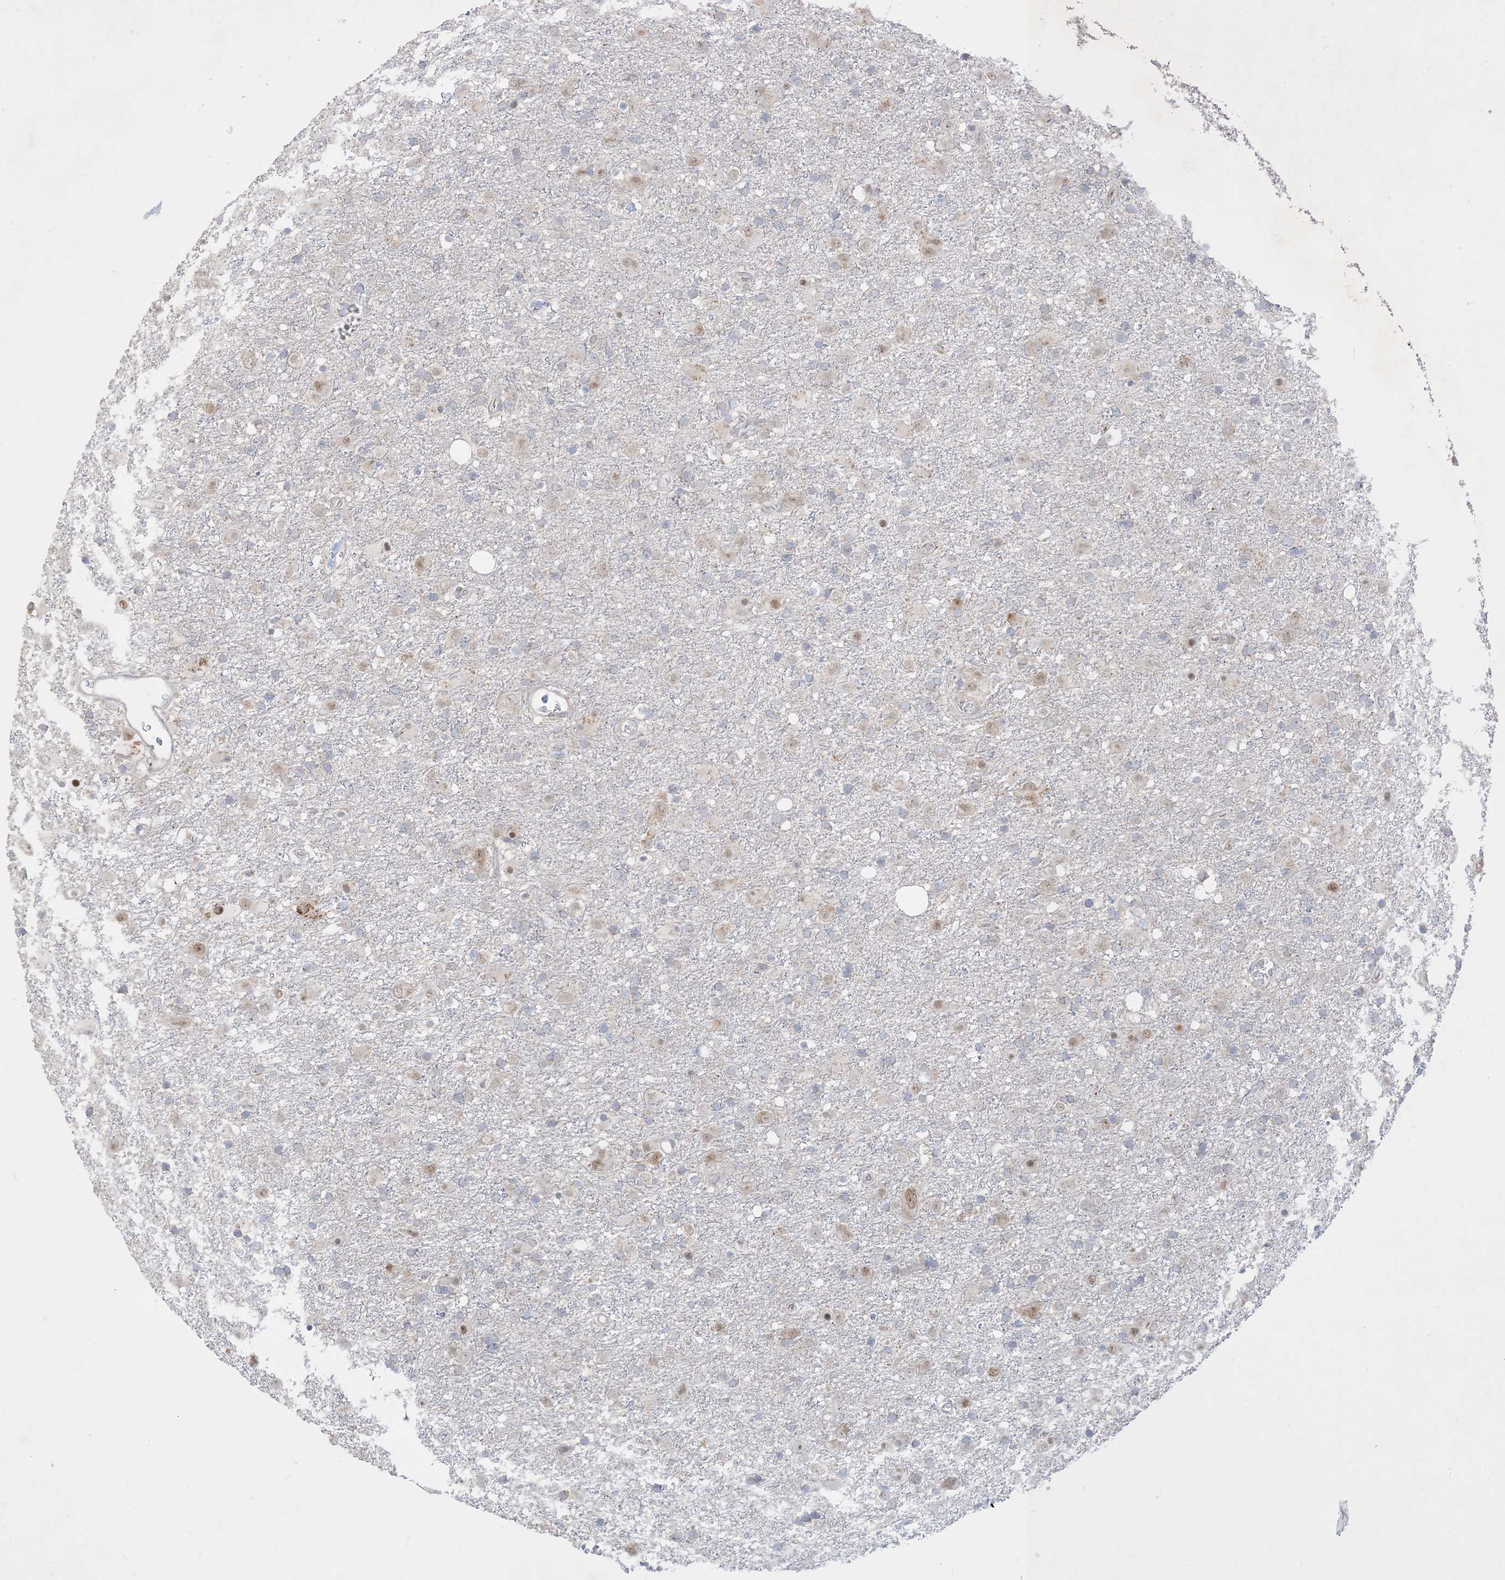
{"staining": {"intensity": "negative", "quantity": "none", "location": "none"}, "tissue": "glioma", "cell_type": "Tumor cells", "image_type": "cancer", "snomed": [{"axis": "morphology", "description": "Glioma, malignant, Low grade"}, {"axis": "topography", "description": "Brain"}], "caption": "Tumor cells show no significant protein expression in glioma. (DAB (3,3'-diaminobenzidine) immunohistochemistry (IHC) visualized using brightfield microscopy, high magnification).", "gene": "BHLHE40", "patient": {"sex": "male", "age": 65}}